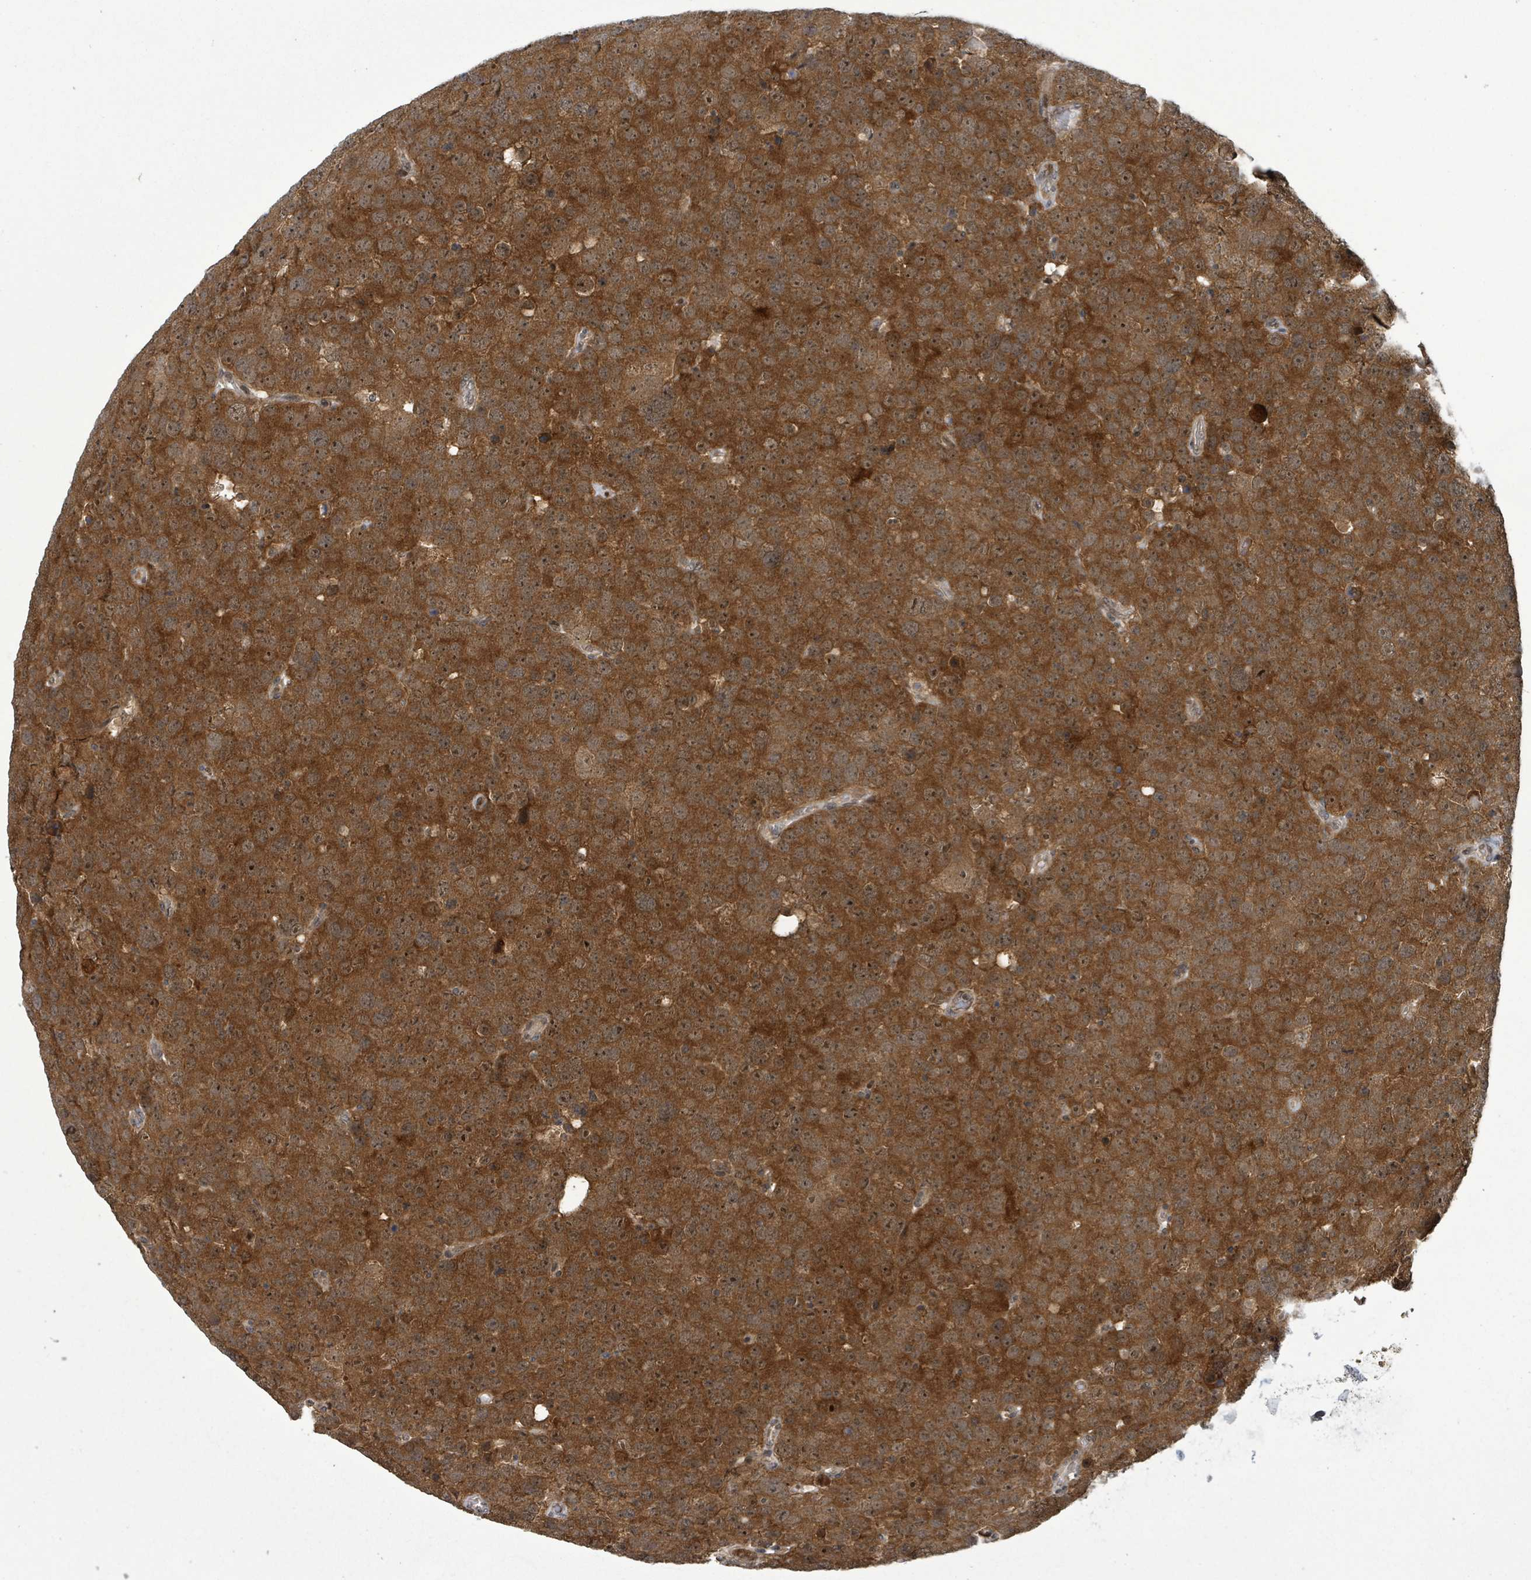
{"staining": {"intensity": "strong", "quantity": ">75%", "location": "cytoplasmic/membranous,nuclear"}, "tissue": "testis cancer", "cell_type": "Tumor cells", "image_type": "cancer", "snomed": [{"axis": "morphology", "description": "Seminoma, NOS"}, {"axis": "topography", "description": "Testis"}], "caption": "Protein staining by immunohistochemistry (IHC) reveals strong cytoplasmic/membranous and nuclear staining in about >75% of tumor cells in seminoma (testis).", "gene": "FBXO6", "patient": {"sex": "male", "age": 71}}